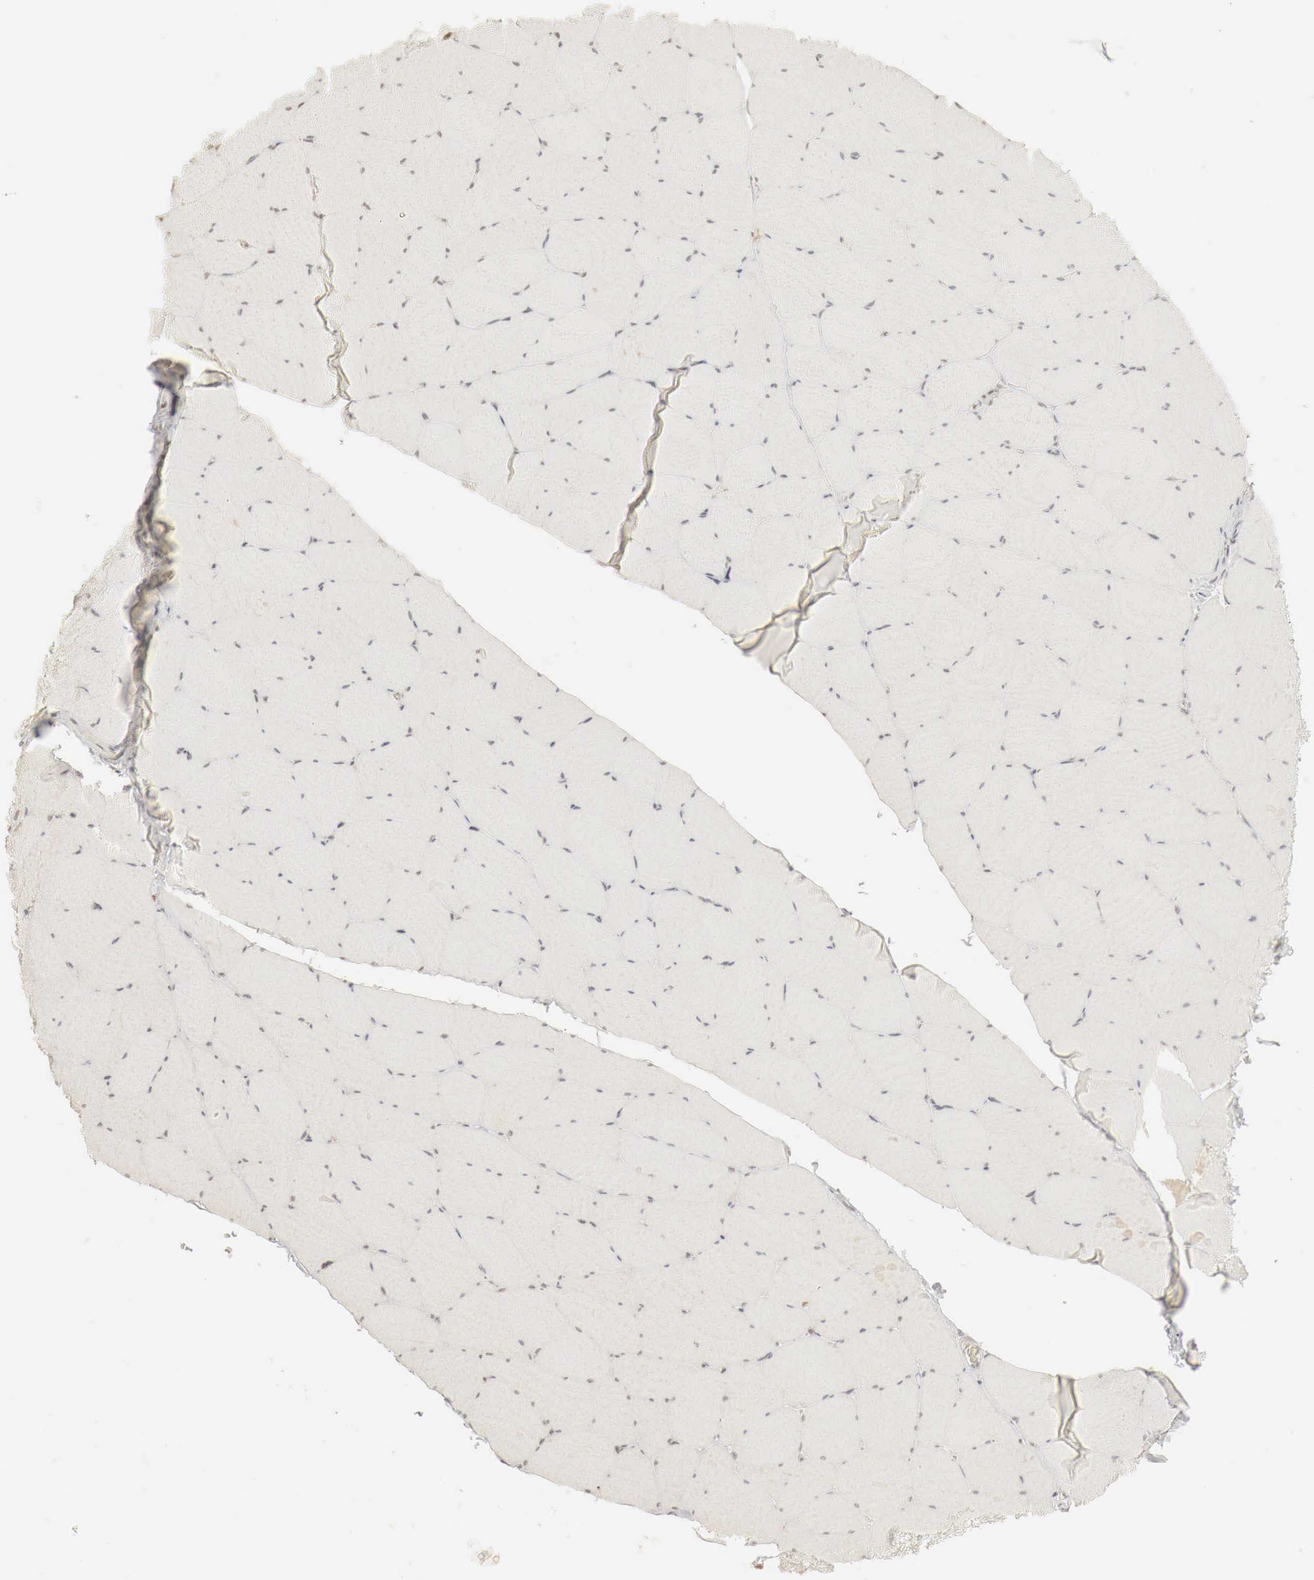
{"staining": {"intensity": "negative", "quantity": "none", "location": "none"}, "tissue": "skeletal muscle", "cell_type": "Myocytes", "image_type": "normal", "snomed": [{"axis": "morphology", "description": "Normal tissue, NOS"}, {"axis": "topography", "description": "Skeletal muscle"}, {"axis": "topography", "description": "Salivary gland"}], "caption": "The image exhibits no significant positivity in myocytes of skeletal muscle. Brightfield microscopy of immunohistochemistry stained with DAB (3,3'-diaminobenzidine) (brown) and hematoxylin (blue), captured at high magnification.", "gene": "ERBB4", "patient": {"sex": "male", "age": 62}}